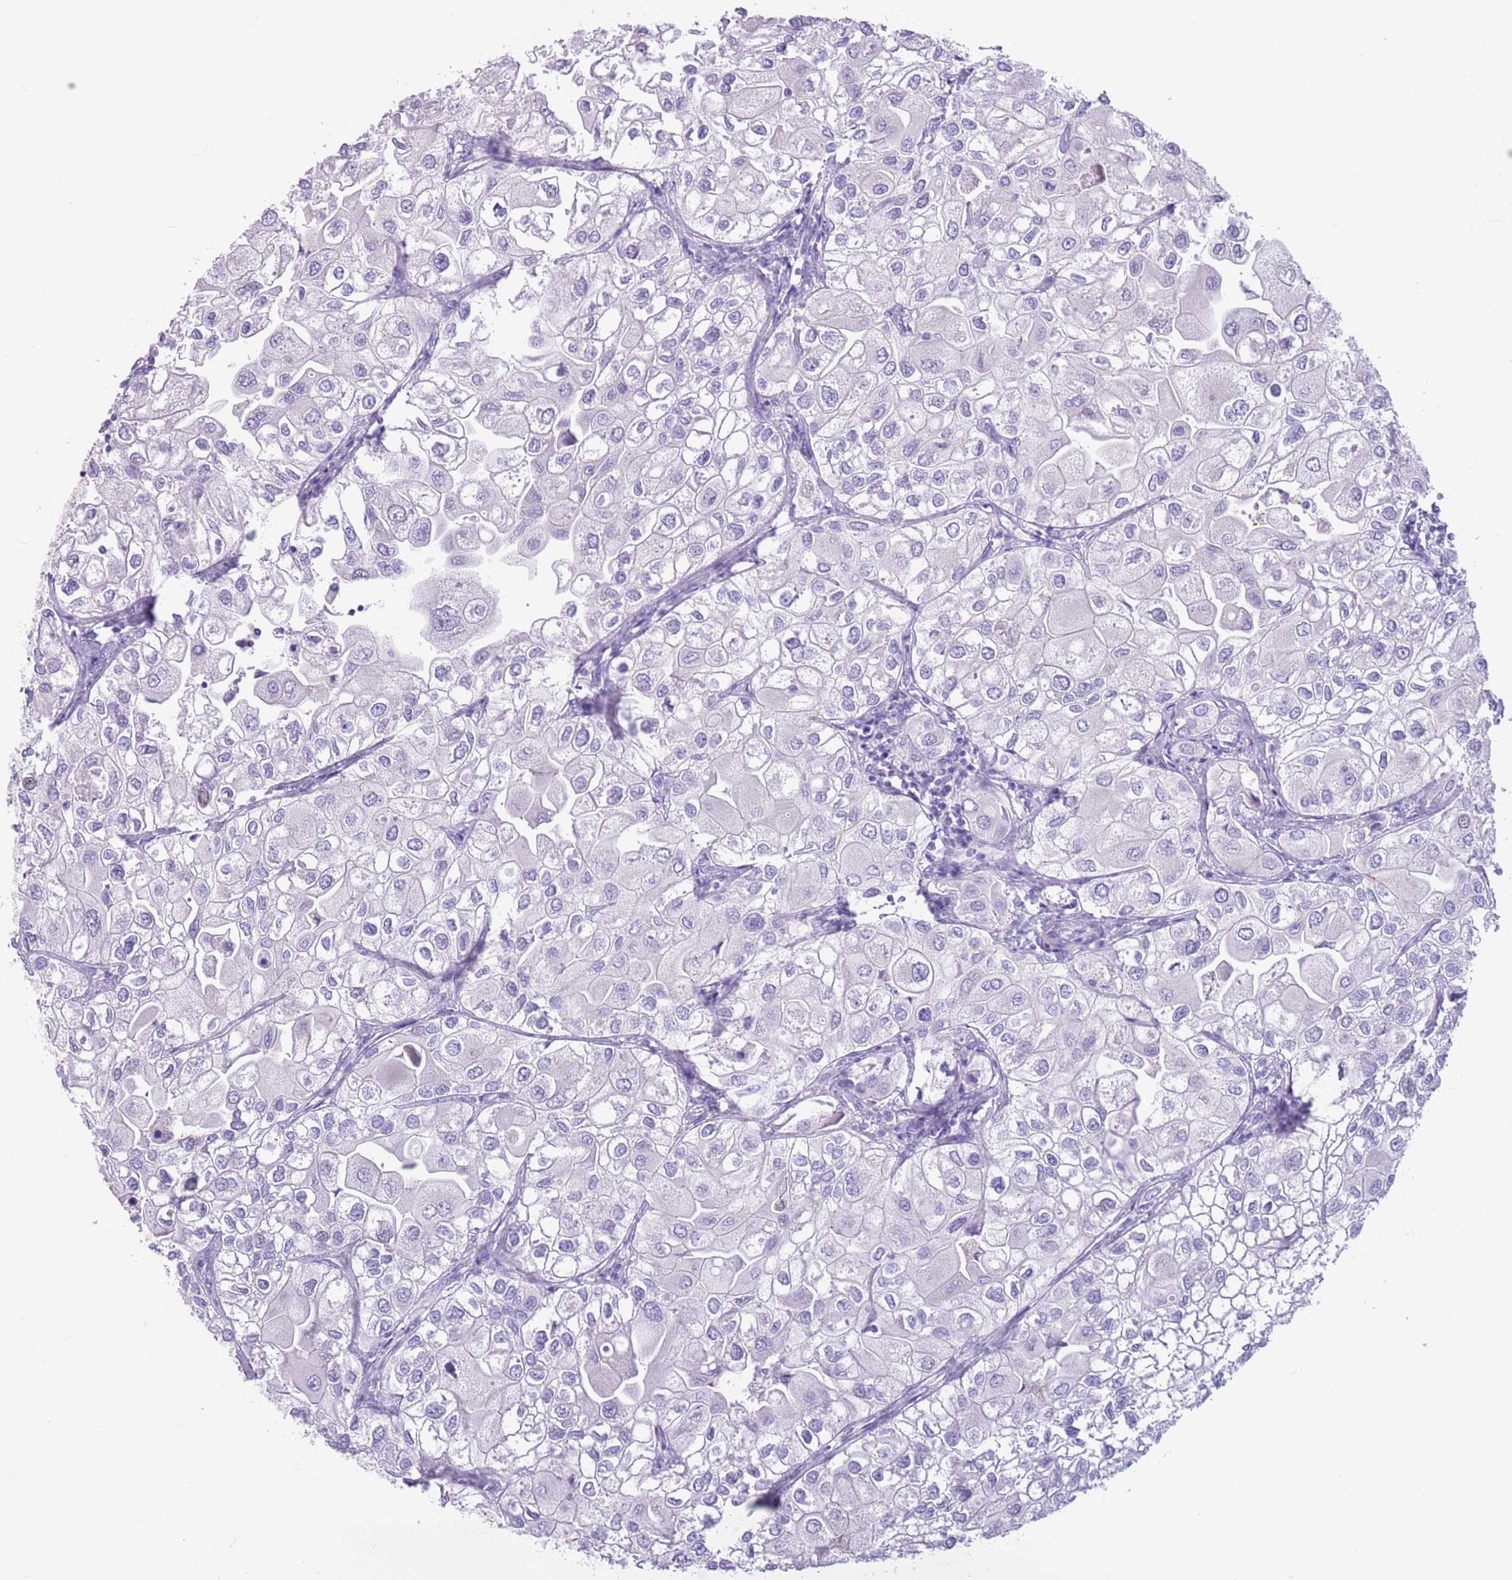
{"staining": {"intensity": "negative", "quantity": "none", "location": "none"}, "tissue": "urothelial cancer", "cell_type": "Tumor cells", "image_type": "cancer", "snomed": [{"axis": "morphology", "description": "Urothelial carcinoma, High grade"}, {"axis": "topography", "description": "Urinary bladder"}], "caption": "DAB (3,3'-diaminobenzidine) immunohistochemical staining of urothelial cancer displays no significant staining in tumor cells.", "gene": "SNX6", "patient": {"sex": "male", "age": 64}}